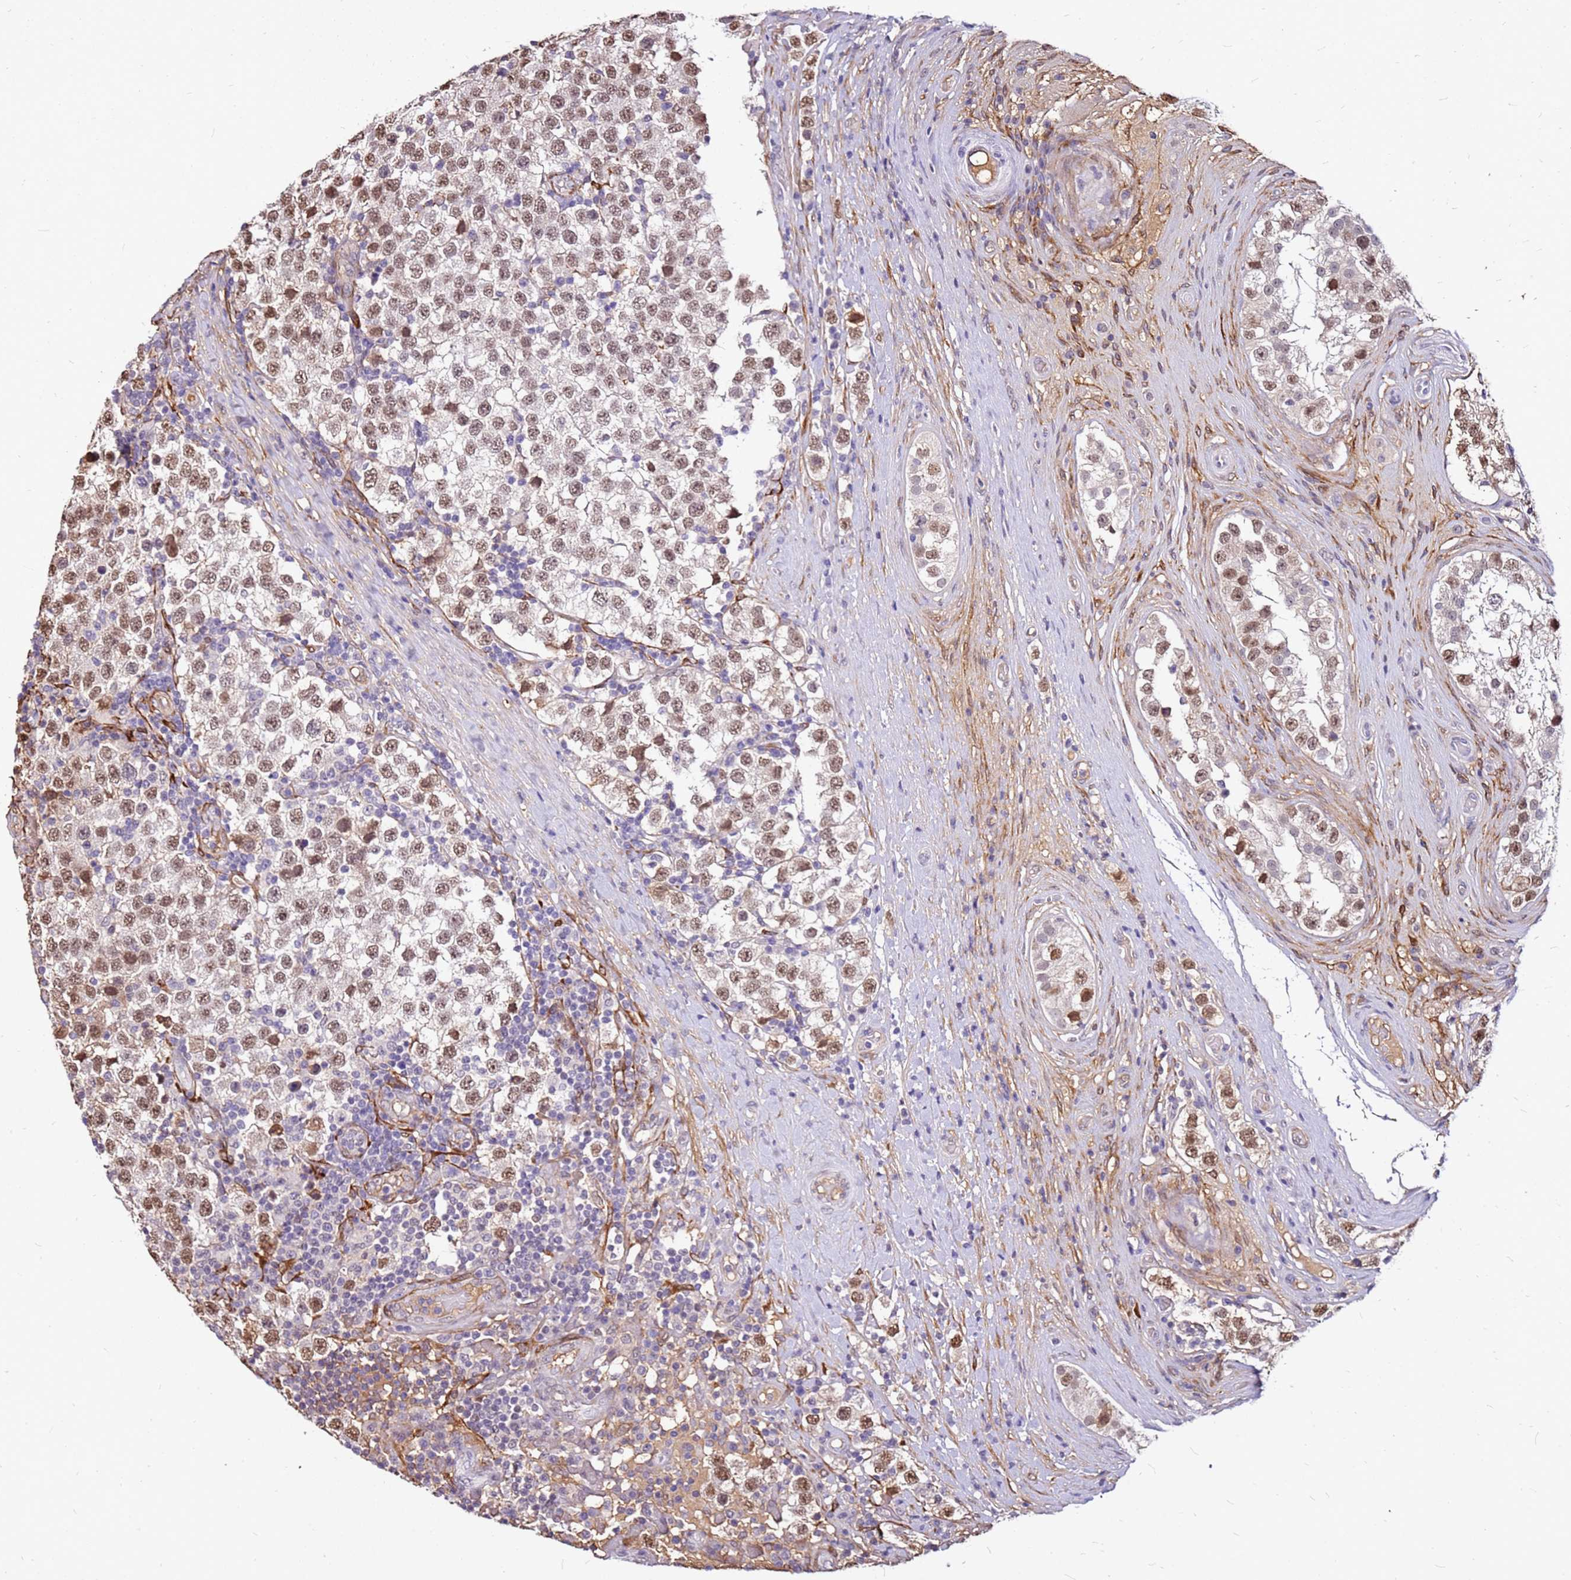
{"staining": {"intensity": "moderate", "quantity": ">75%", "location": "nuclear"}, "tissue": "testis cancer", "cell_type": "Tumor cells", "image_type": "cancer", "snomed": [{"axis": "morphology", "description": "Seminoma, NOS"}, {"axis": "topography", "description": "Testis"}], "caption": "IHC (DAB) staining of human testis seminoma exhibits moderate nuclear protein expression in approximately >75% of tumor cells.", "gene": "ALDH1A3", "patient": {"sex": "male", "age": 34}}